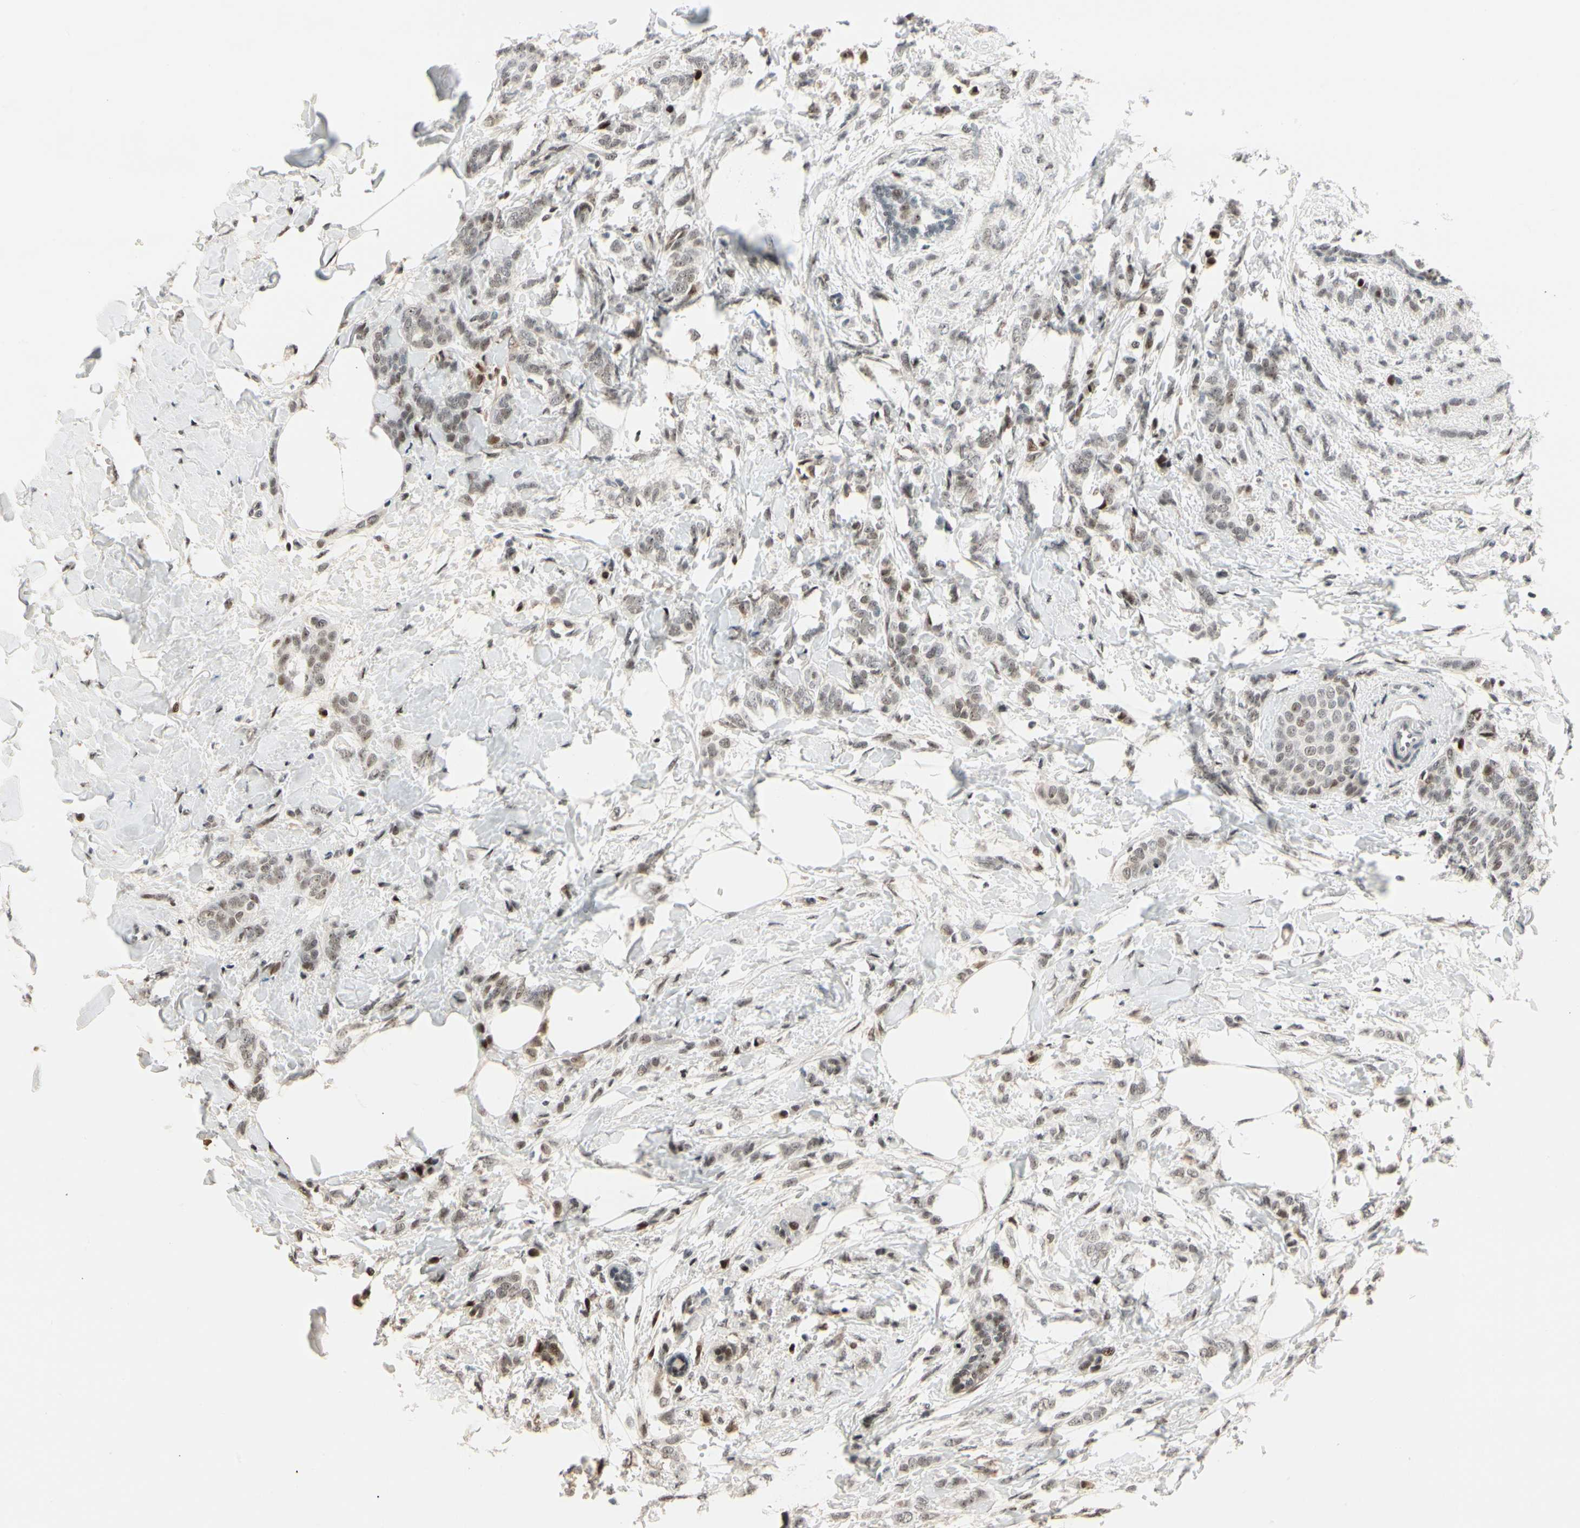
{"staining": {"intensity": "moderate", "quantity": "25%-75%", "location": "nuclear"}, "tissue": "breast cancer", "cell_type": "Tumor cells", "image_type": "cancer", "snomed": [{"axis": "morphology", "description": "Lobular carcinoma, in situ"}, {"axis": "morphology", "description": "Lobular carcinoma"}, {"axis": "topography", "description": "Breast"}], "caption": "Protein analysis of breast cancer (lobular carcinoma) tissue shows moderate nuclear positivity in about 25%-75% of tumor cells.", "gene": "FOXO3", "patient": {"sex": "female", "age": 41}}